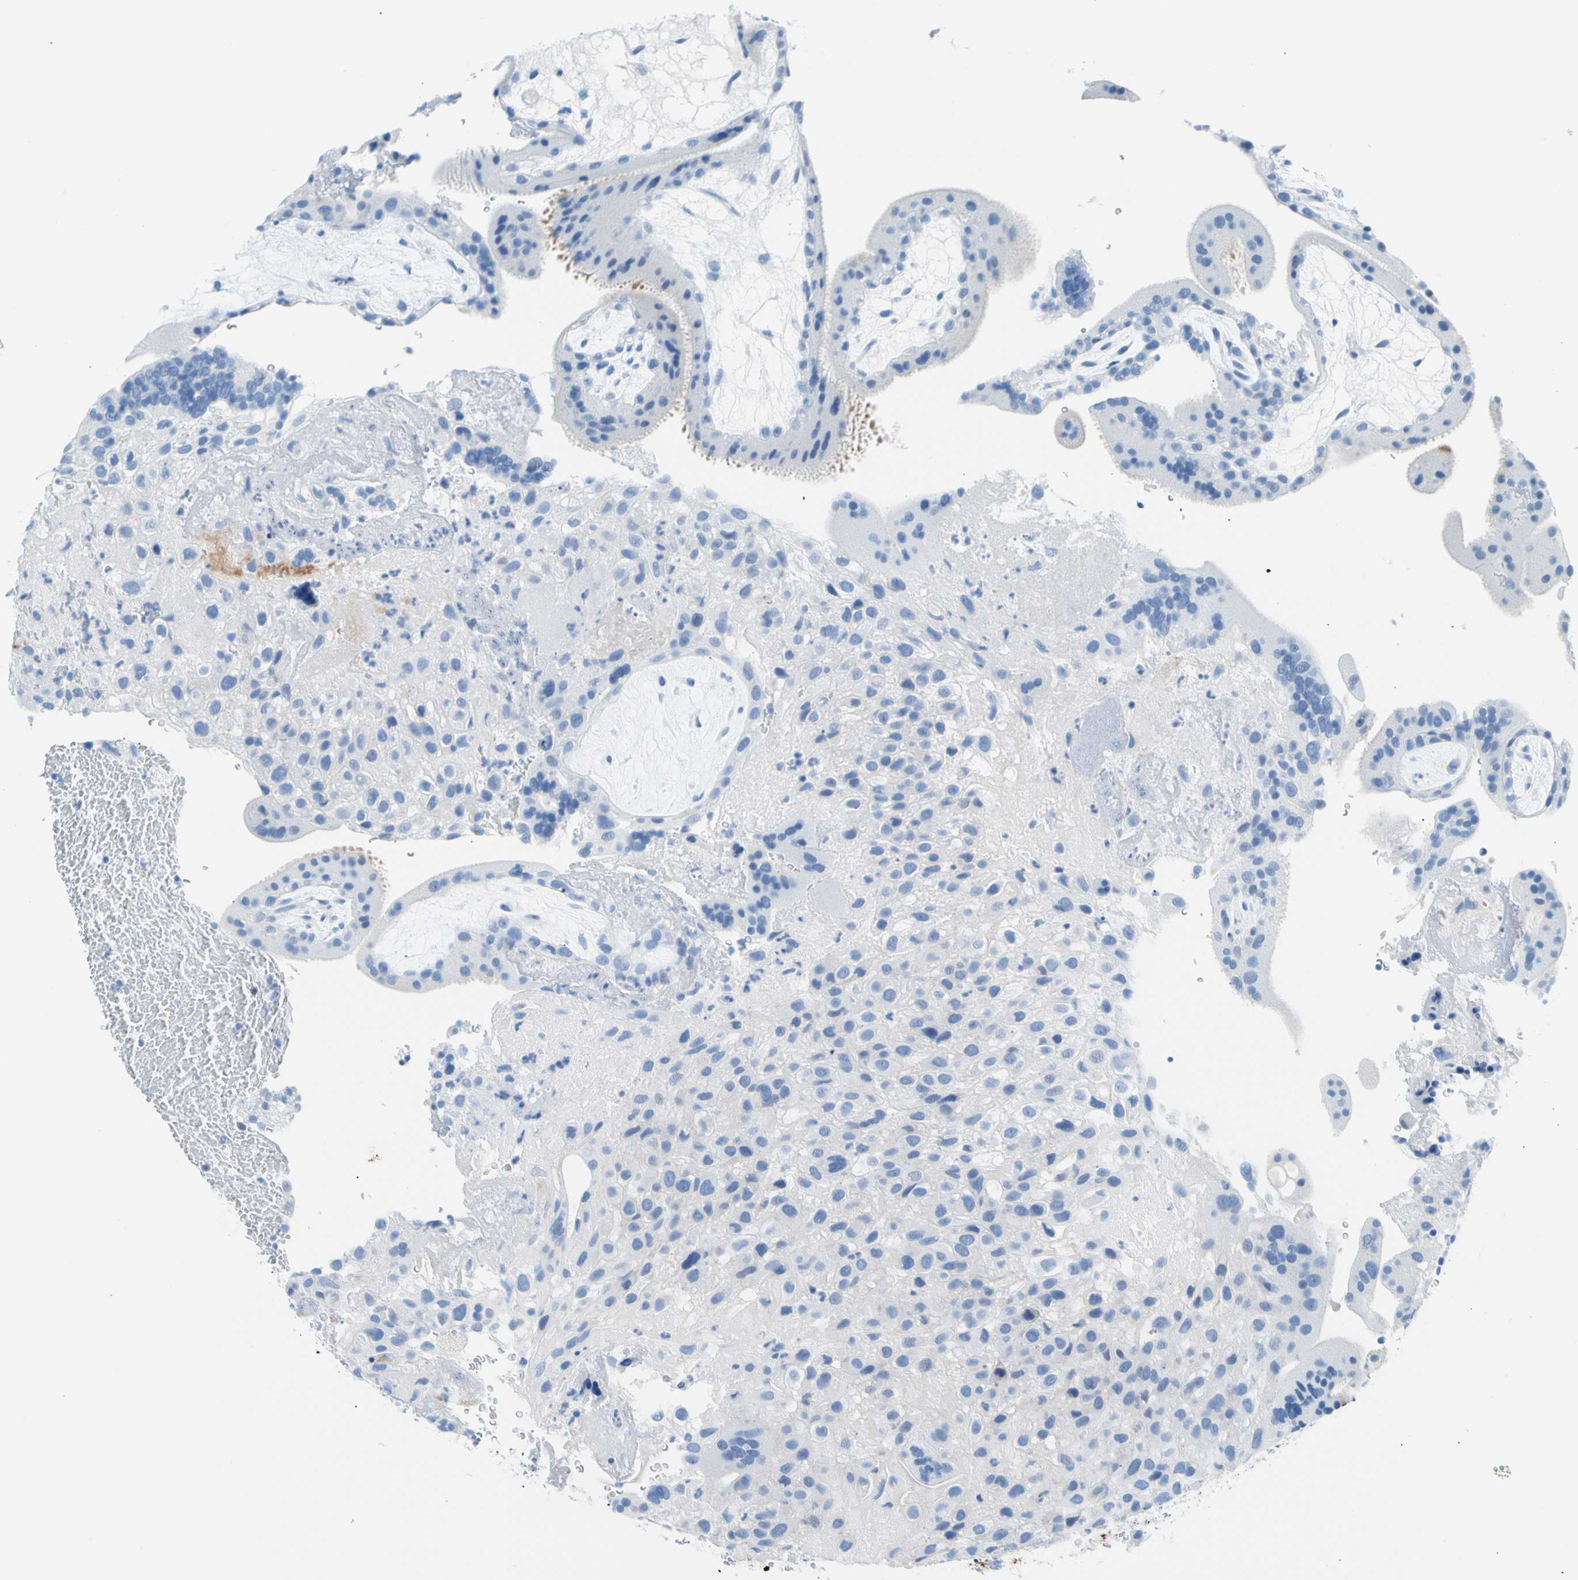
{"staining": {"intensity": "negative", "quantity": "none", "location": "none"}, "tissue": "placenta", "cell_type": "Decidual cells", "image_type": "normal", "snomed": [{"axis": "morphology", "description": "Normal tissue, NOS"}, {"axis": "topography", "description": "Placenta"}], "caption": "Photomicrograph shows no significant protein staining in decidual cells of normal placenta.", "gene": "CEL", "patient": {"sex": "female", "age": 19}}